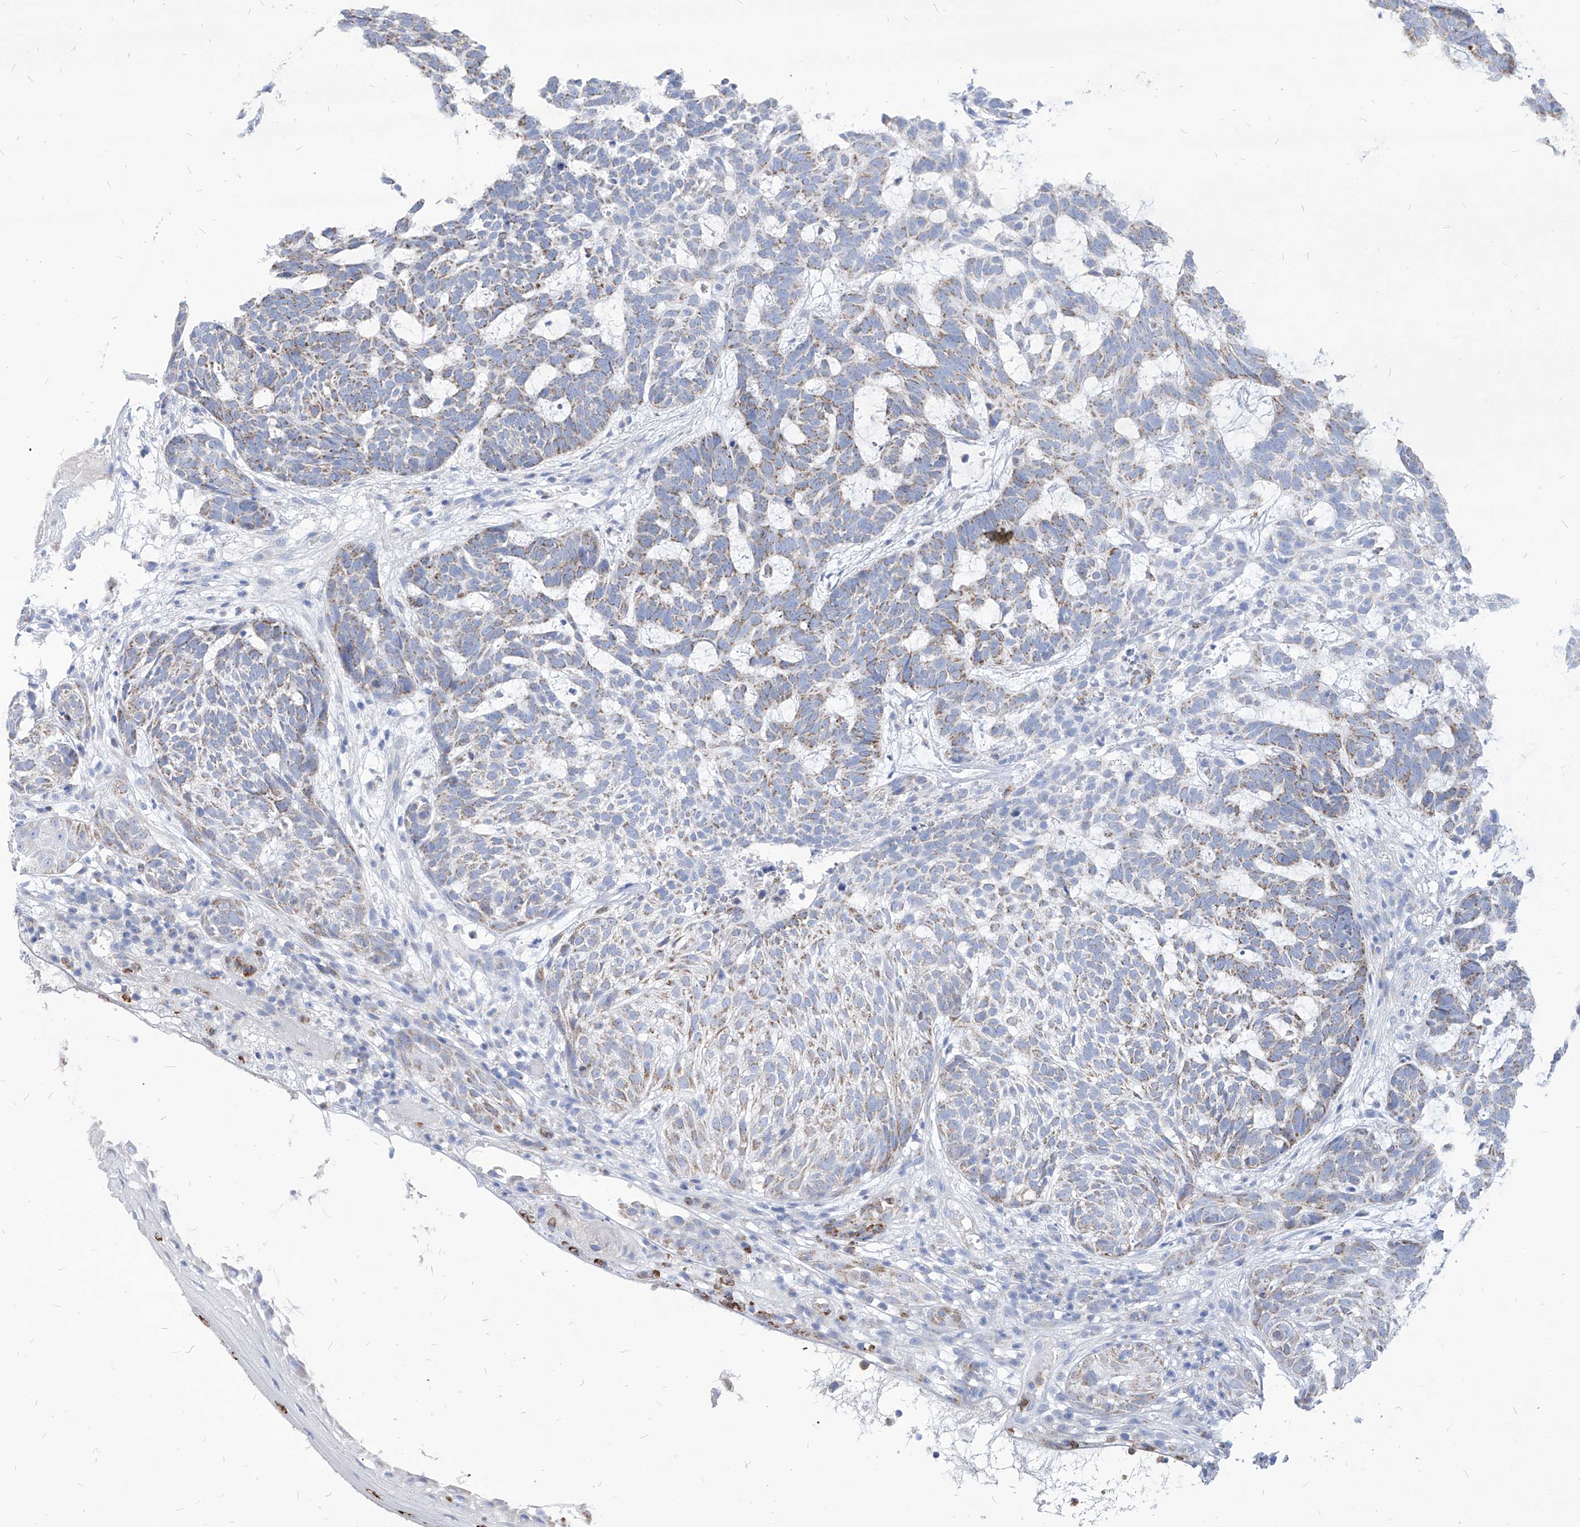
{"staining": {"intensity": "moderate", "quantity": "25%-75%", "location": "cytoplasmic/membranous"}, "tissue": "skin cancer", "cell_type": "Tumor cells", "image_type": "cancer", "snomed": [{"axis": "morphology", "description": "Basal cell carcinoma"}, {"axis": "topography", "description": "Skin"}], "caption": "A high-resolution image shows IHC staining of skin cancer (basal cell carcinoma), which exhibits moderate cytoplasmic/membranous staining in about 25%-75% of tumor cells.", "gene": "COQ3", "patient": {"sex": "male", "age": 85}}